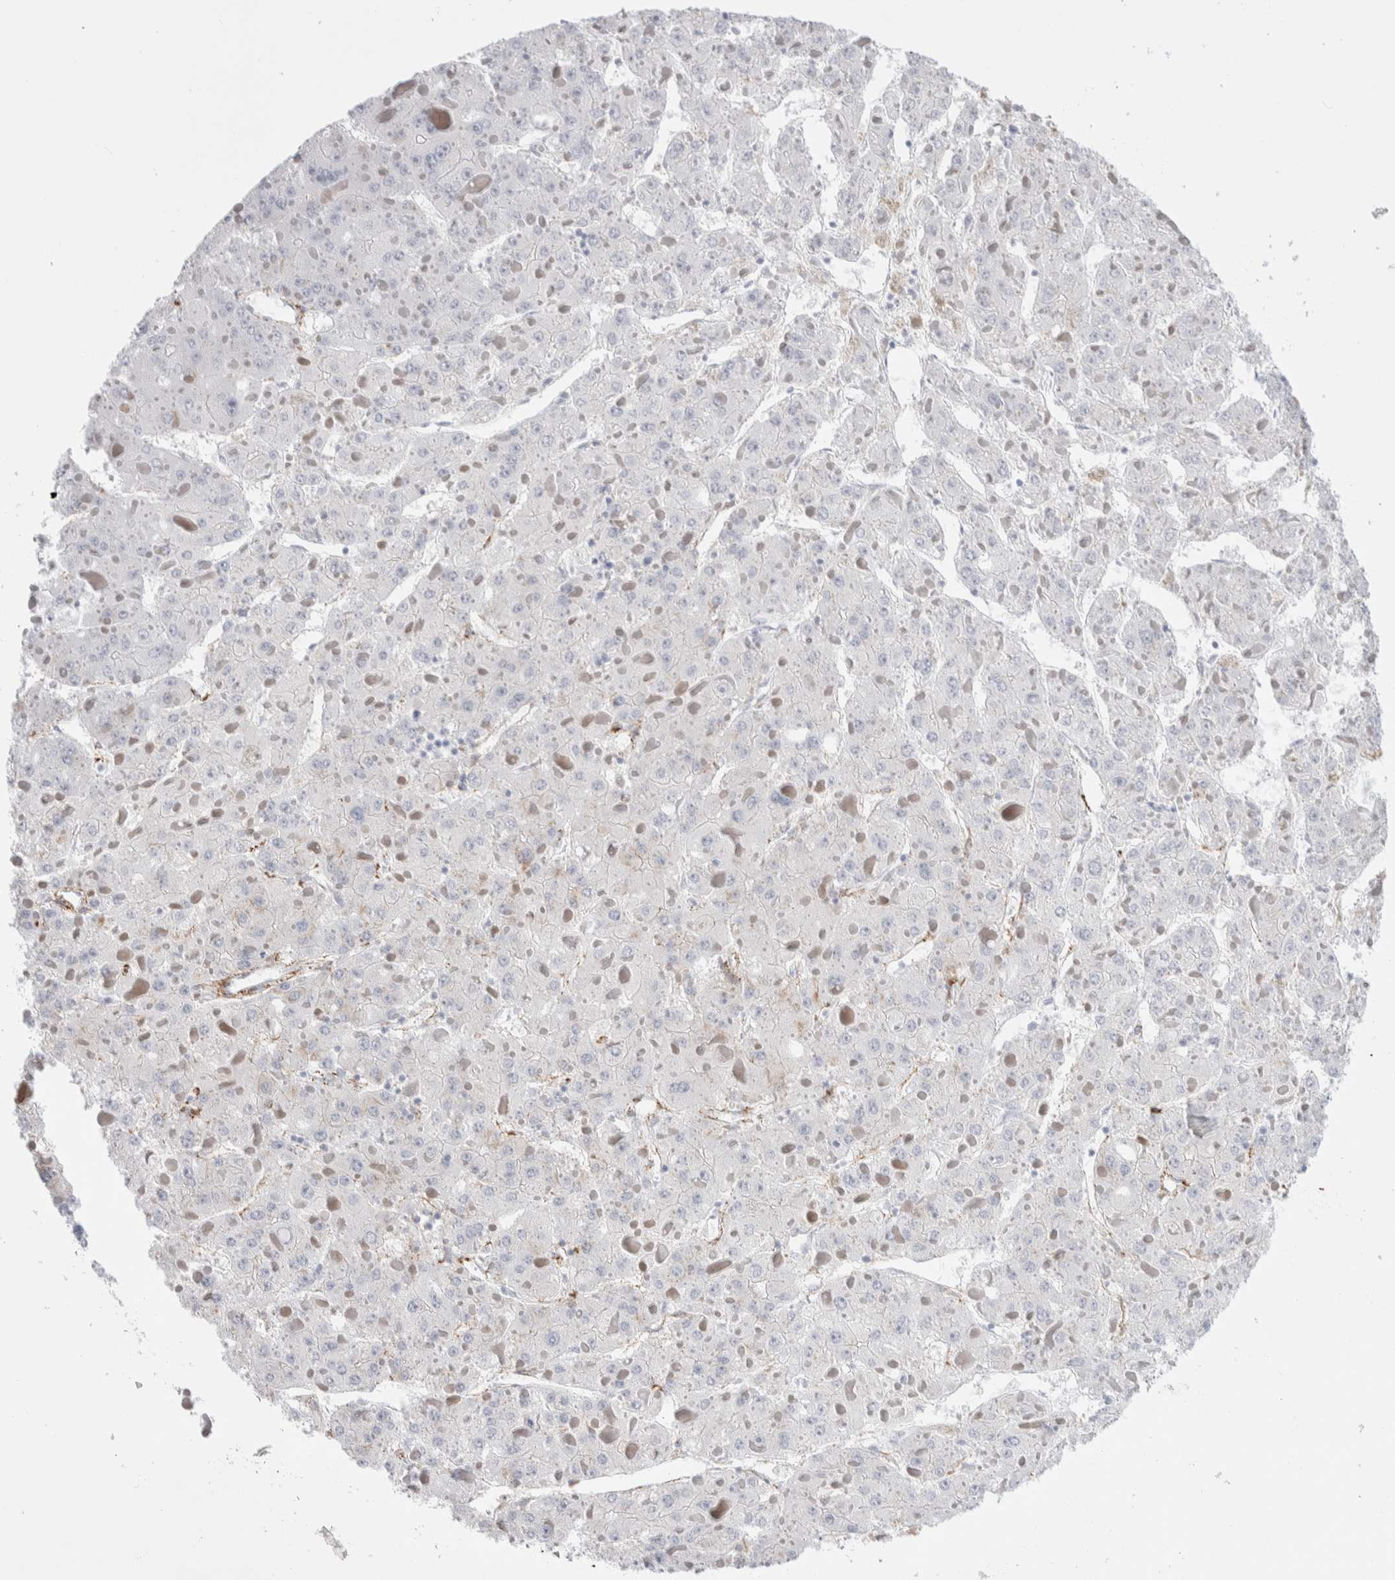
{"staining": {"intensity": "negative", "quantity": "none", "location": "none"}, "tissue": "liver cancer", "cell_type": "Tumor cells", "image_type": "cancer", "snomed": [{"axis": "morphology", "description": "Carcinoma, Hepatocellular, NOS"}, {"axis": "topography", "description": "Liver"}], "caption": "DAB (3,3'-diaminobenzidine) immunohistochemical staining of hepatocellular carcinoma (liver) demonstrates no significant expression in tumor cells.", "gene": "SEPTIN4", "patient": {"sex": "female", "age": 73}}